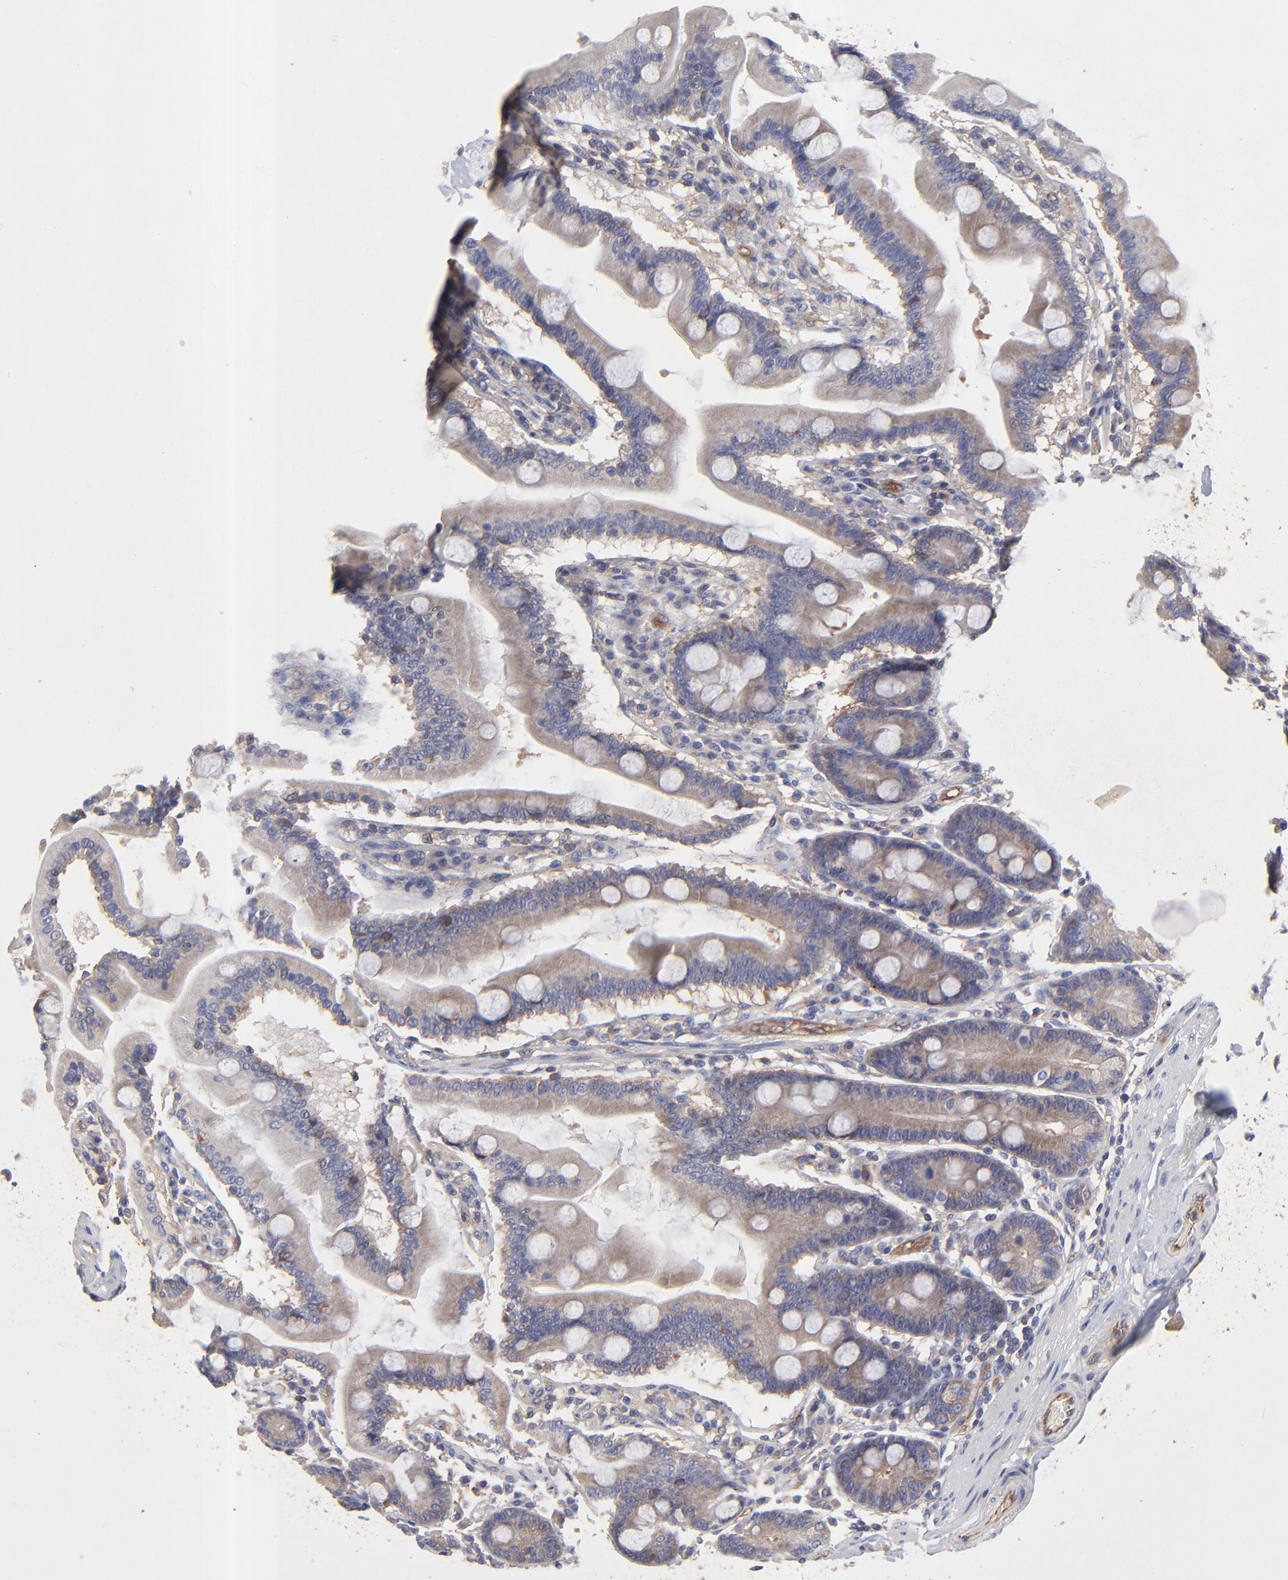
{"staining": {"intensity": "weak", "quantity": ">75%", "location": "cytoplasmic/membranous"}, "tissue": "duodenum", "cell_type": "Glandular cells", "image_type": "normal", "snomed": [{"axis": "morphology", "description": "Normal tissue, NOS"}, {"axis": "topography", "description": "Duodenum"}], "caption": "Protein analysis of normal duodenum shows weak cytoplasmic/membranous positivity in about >75% of glandular cells. (DAB (3,3'-diaminobenzidine) IHC with brightfield microscopy, high magnification).", "gene": "SULF2", "patient": {"sex": "female", "age": 64}}